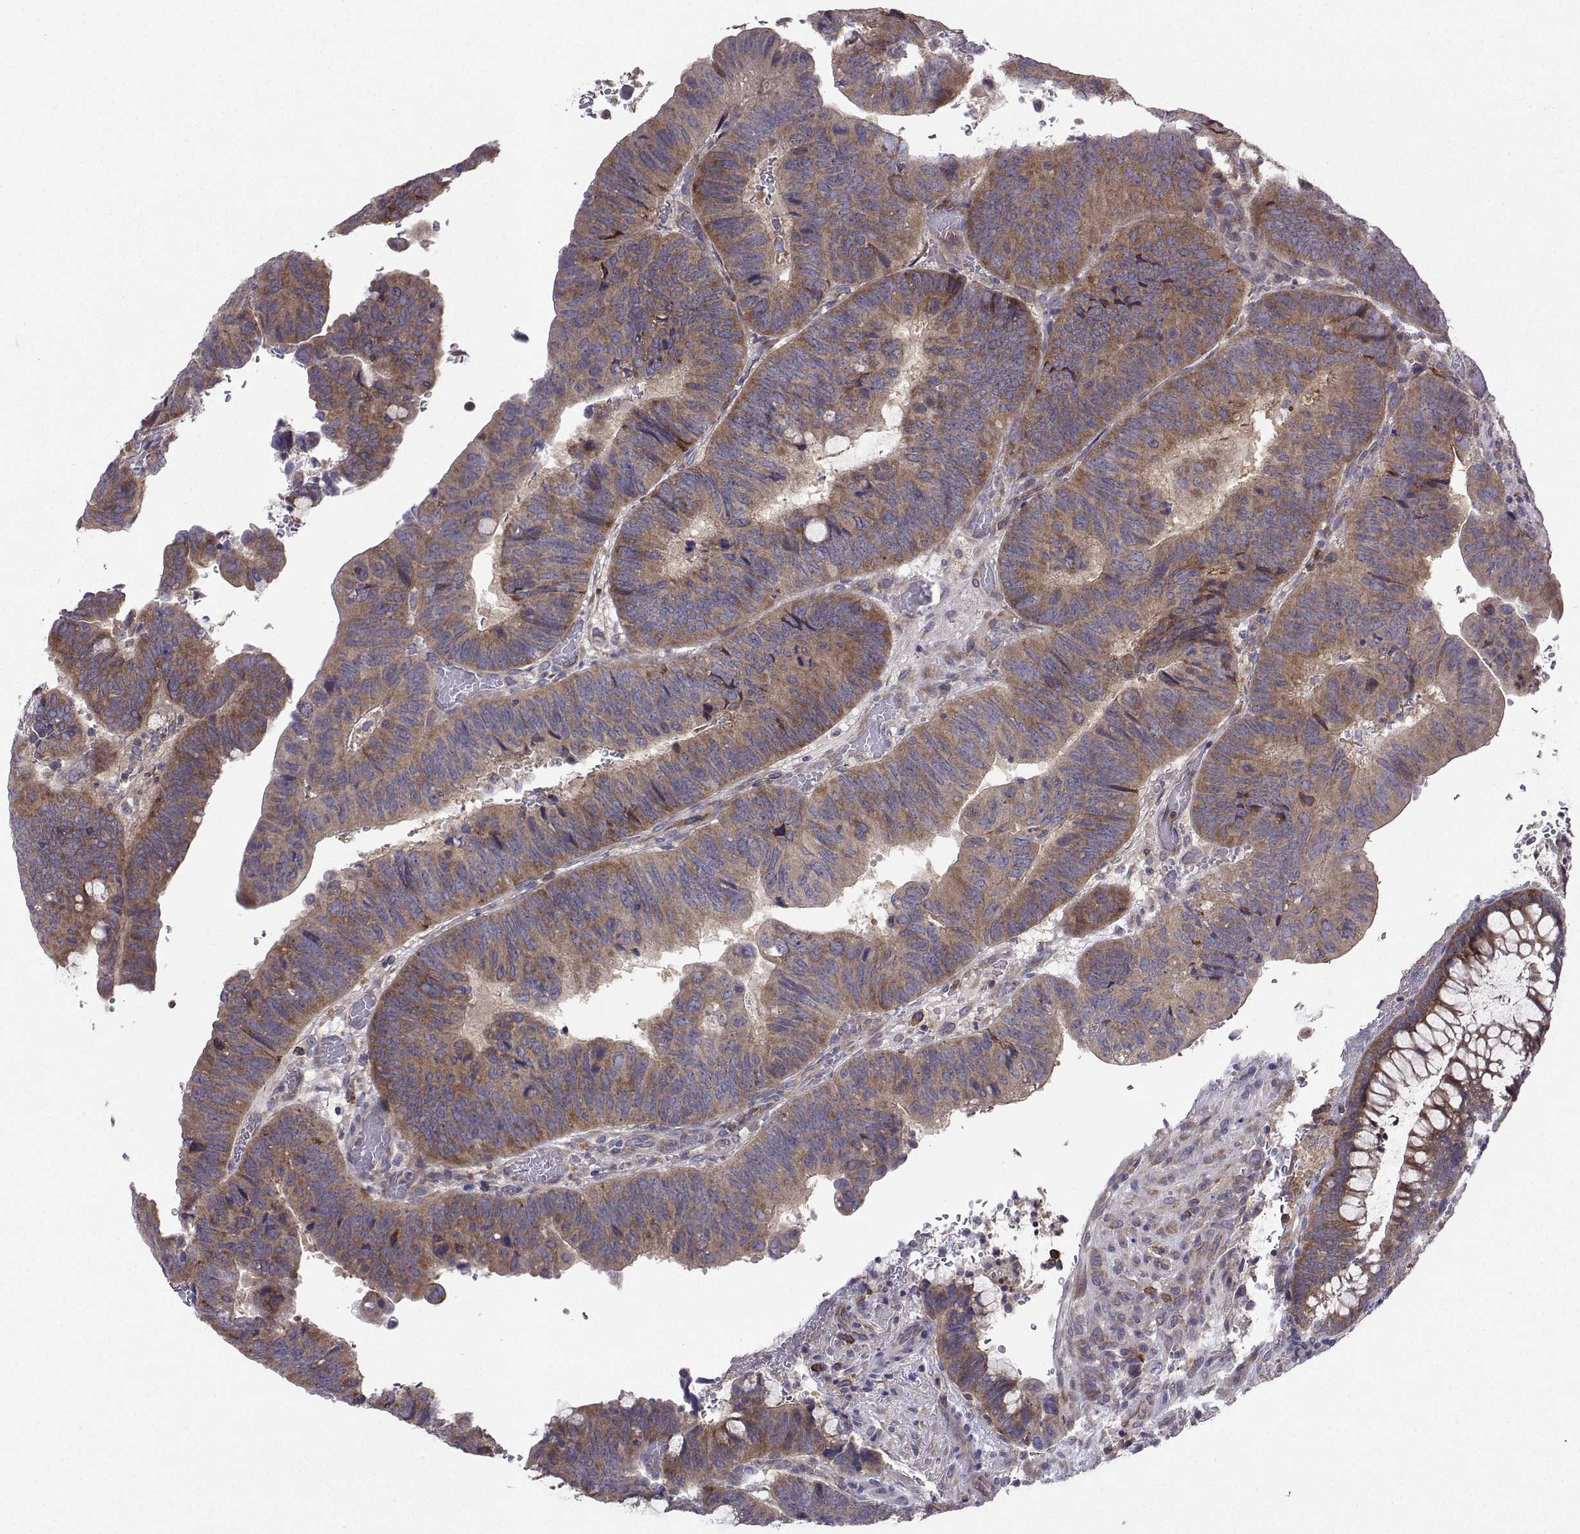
{"staining": {"intensity": "moderate", "quantity": "25%-75%", "location": "cytoplasmic/membranous"}, "tissue": "colorectal cancer", "cell_type": "Tumor cells", "image_type": "cancer", "snomed": [{"axis": "morphology", "description": "Normal tissue, NOS"}, {"axis": "morphology", "description": "Adenocarcinoma, NOS"}, {"axis": "topography", "description": "Rectum"}], "caption": "This micrograph demonstrates colorectal cancer stained with IHC to label a protein in brown. The cytoplasmic/membranous of tumor cells show moderate positivity for the protein. Nuclei are counter-stained blue.", "gene": "STXBP5", "patient": {"sex": "male", "age": 92}}